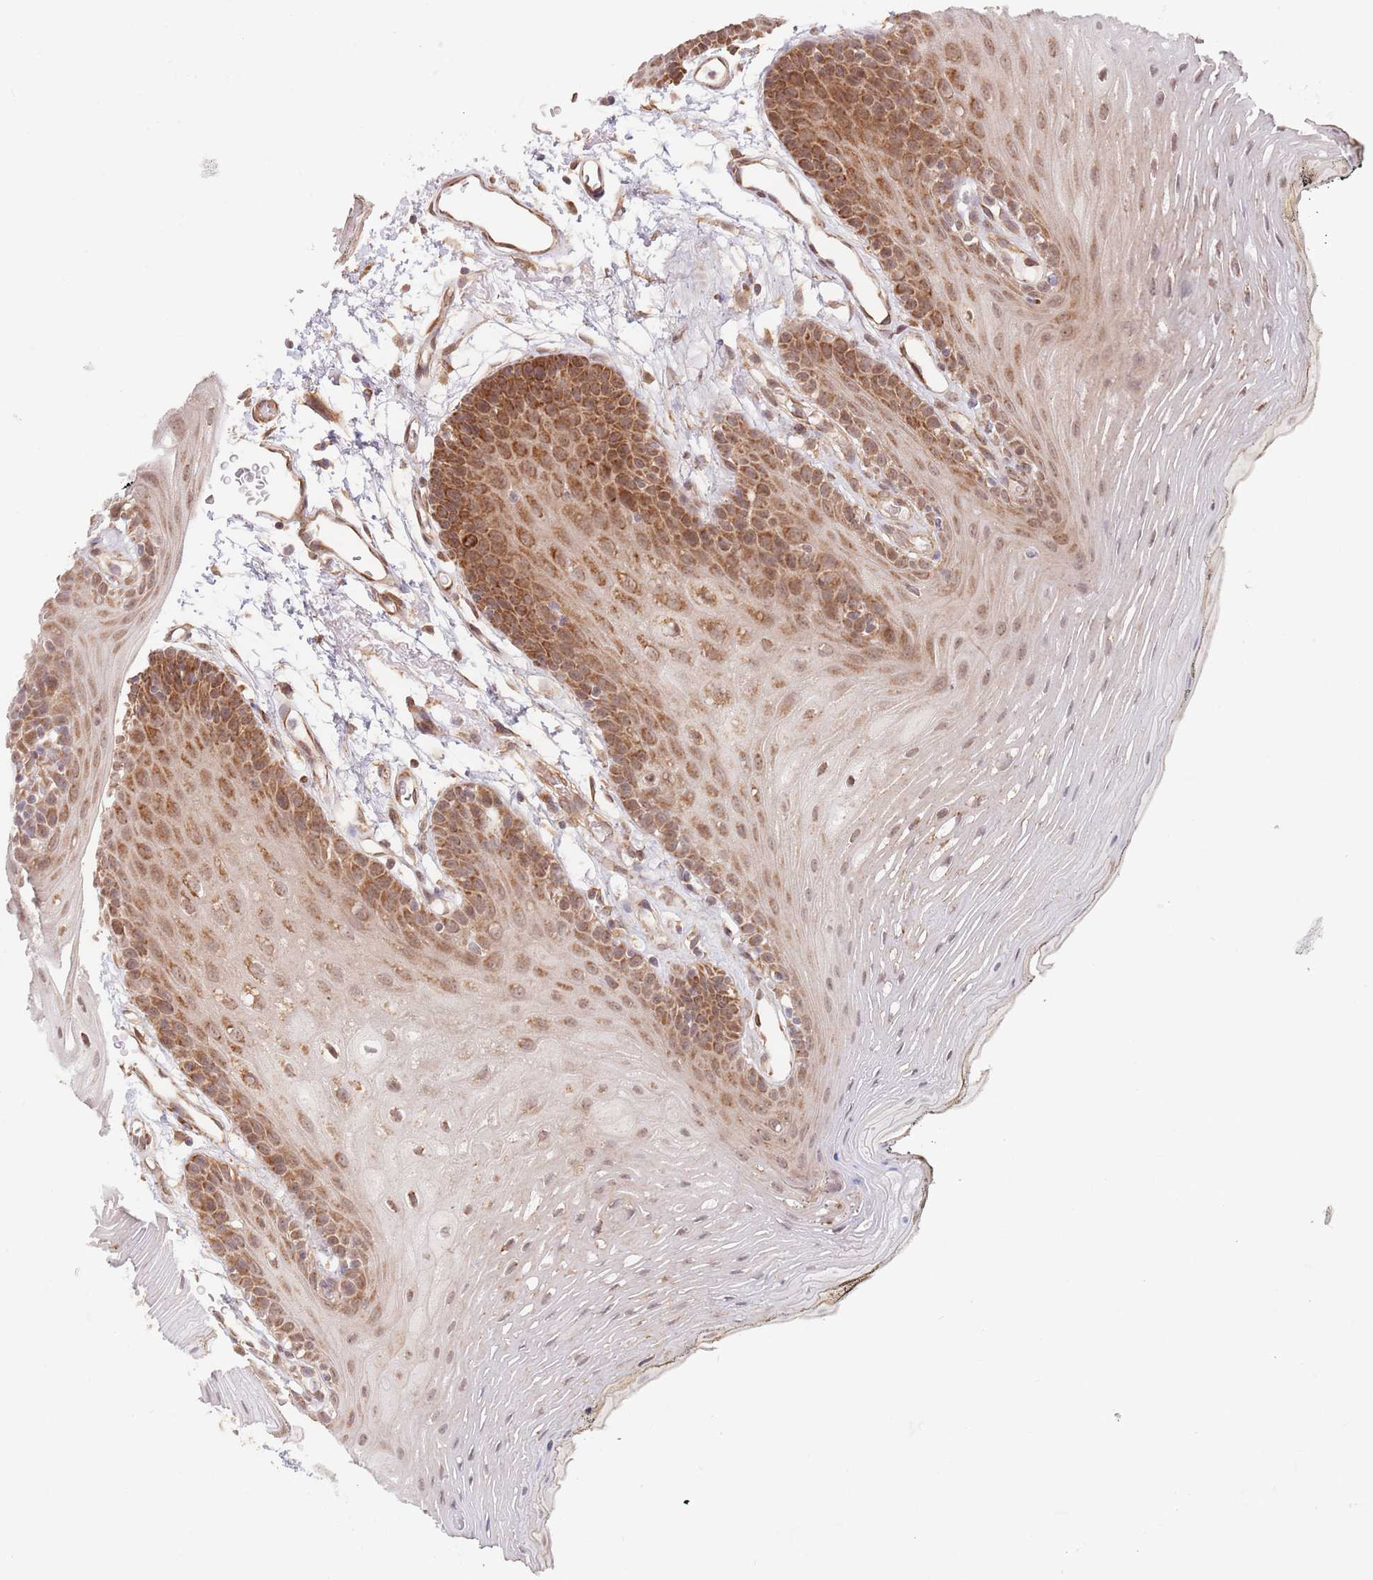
{"staining": {"intensity": "moderate", "quantity": ">75%", "location": "cytoplasmic/membranous,nuclear"}, "tissue": "oral mucosa", "cell_type": "Squamous epithelial cells", "image_type": "normal", "snomed": [{"axis": "morphology", "description": "Normal tissue, NOS"}, {"axis": "topography", "description": "Oral tissue"}, {"axis": "topography", "description": "Tounge, NOS"}], "caption": "Oral mucosa stained with immunohistochemistry (IHC) exhibits moderate cytoplasmic/membranous,nuclear expression in approximately >75% of squamous epithelial cells.", "gene": "UQCC3", "patient": {"sex": "female", "age": 81}}